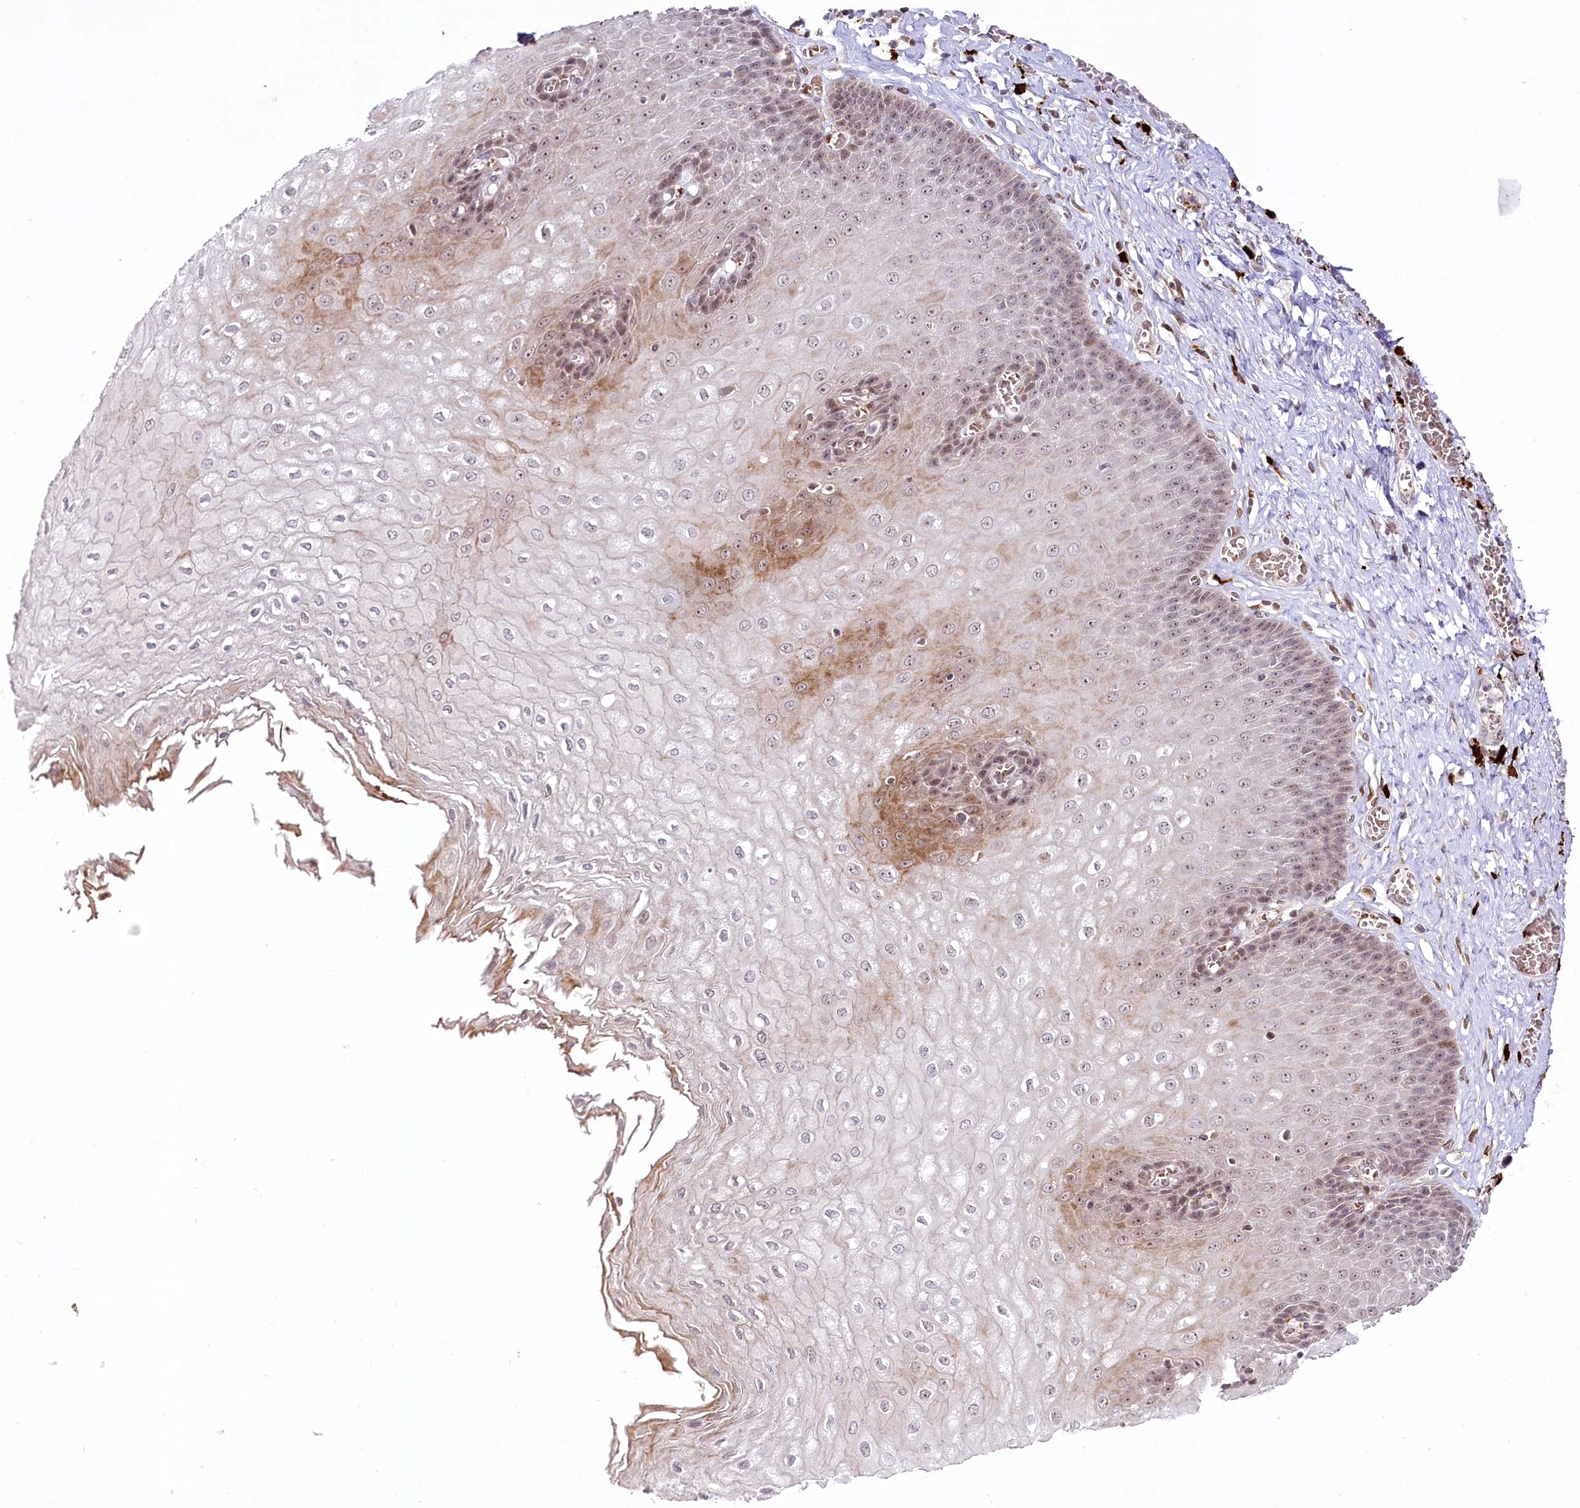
{"staining": {"intensity": "moderate", "quantity": "25%-75%", "location": "cytoplasmic/membranous,nuclear"}, "tissue": "esophagus", "cell_type": "Squamous epithelial cells", "image_type": "normal", "snomed": [{"axis": "morphology", "description": "Normal tissue, NOS"}, {"axis": "topography", "description": "Esophagus"}], "caption": "This photomicrograph reveals immunohistochemistry (IHC) staining of unremarkable esophagus, with medium moderate cytoplasmic/membranous,nuclear positivity in about 25%-75% of squamous epithelial cells.", "gene": "WDR36", "patient": {"sex": "male", "age": 60}}